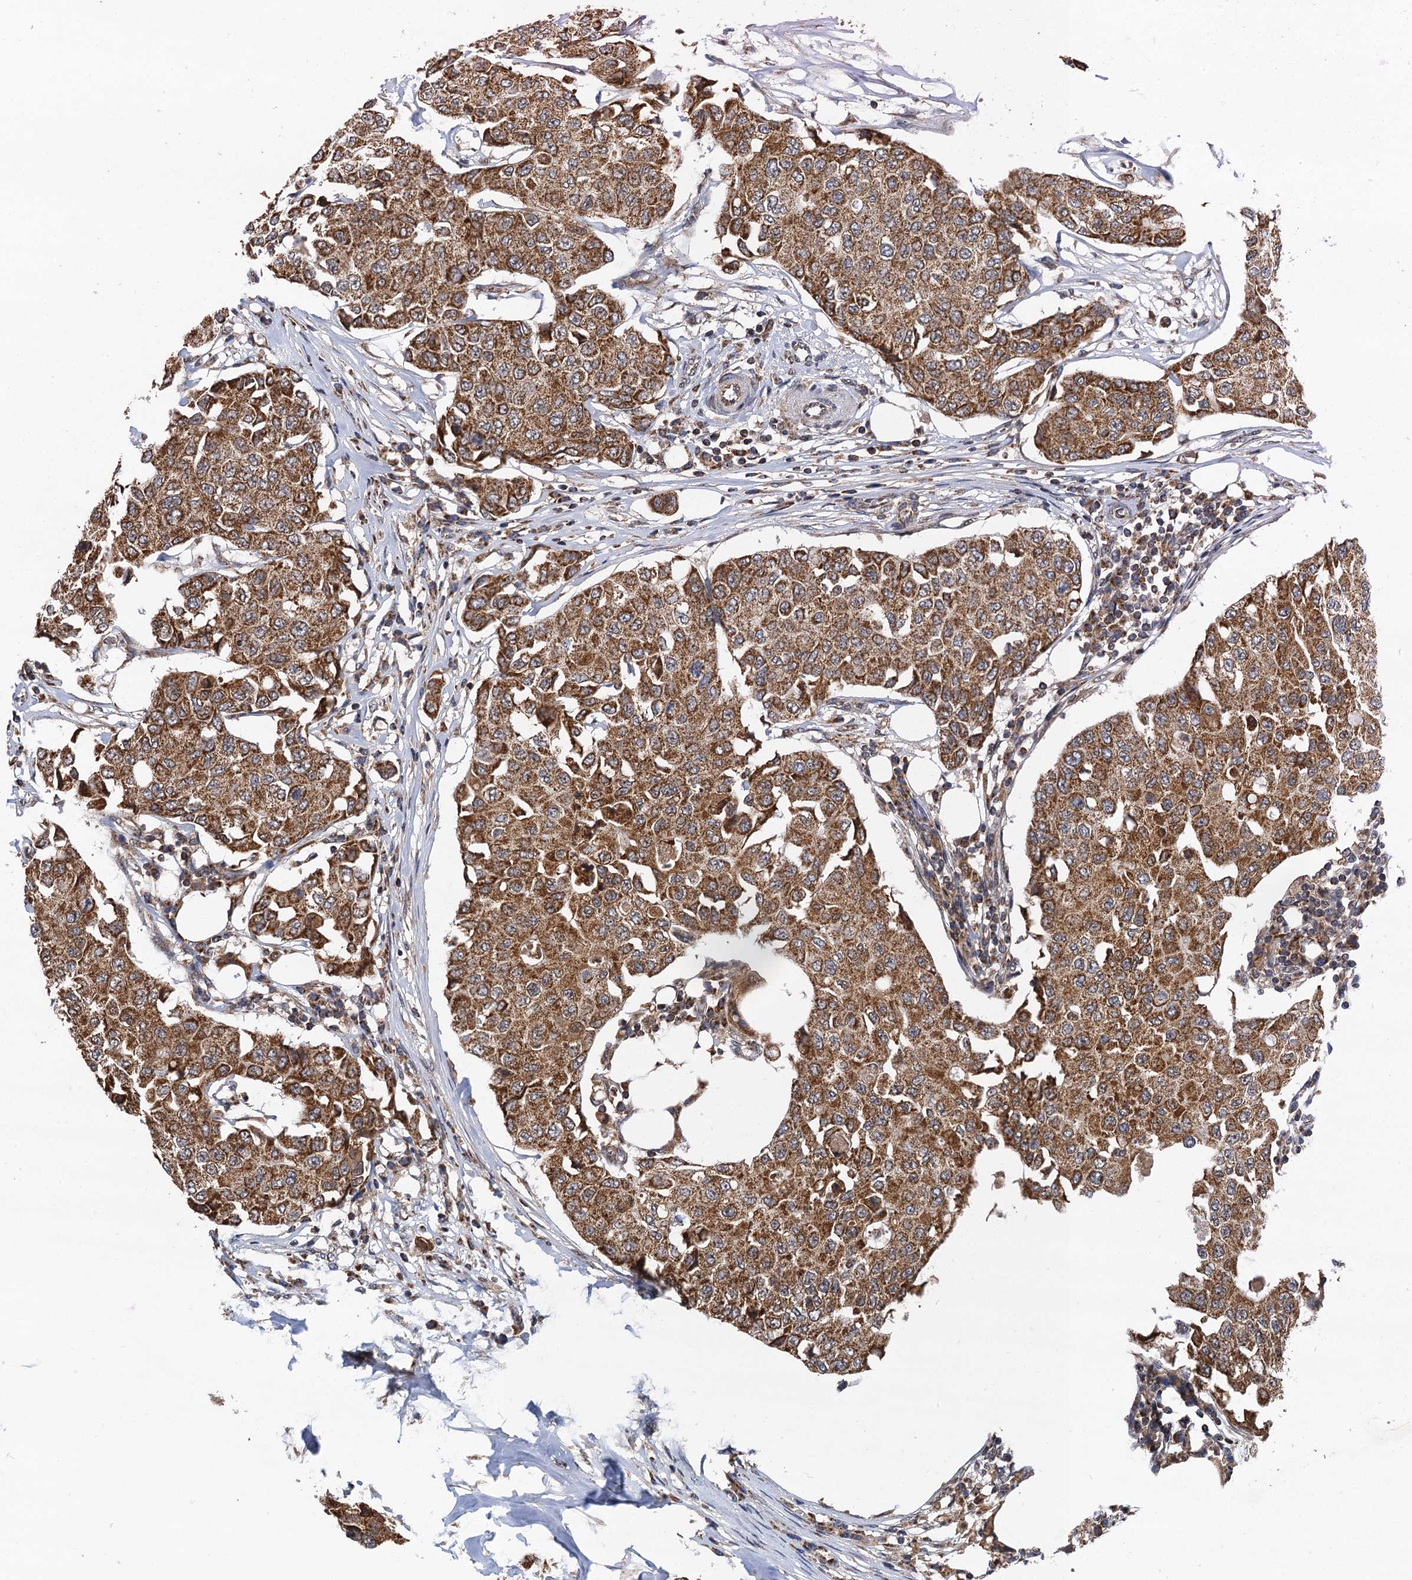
{"staining": {"intensity": "strong", "quantity": ">75%", "location": "cytoplasmic/membranous"}, "tissue": "breast cancer", "cell_type": "Tumor cells", "image_type": "cancer", "snomed": [{"axis": "morphology", "description": "Duct carcinoma"}, {"axis": "topography", "description": "Breast"}], "caption": "Invasive ductal carcinoma (breast) stained with a brown dye displays strong cytoplasmic/membranous positive staining in about >75% of tumor cells.", "gene": "CMPK2", "patient": {"sex": "female", "age": 80}}